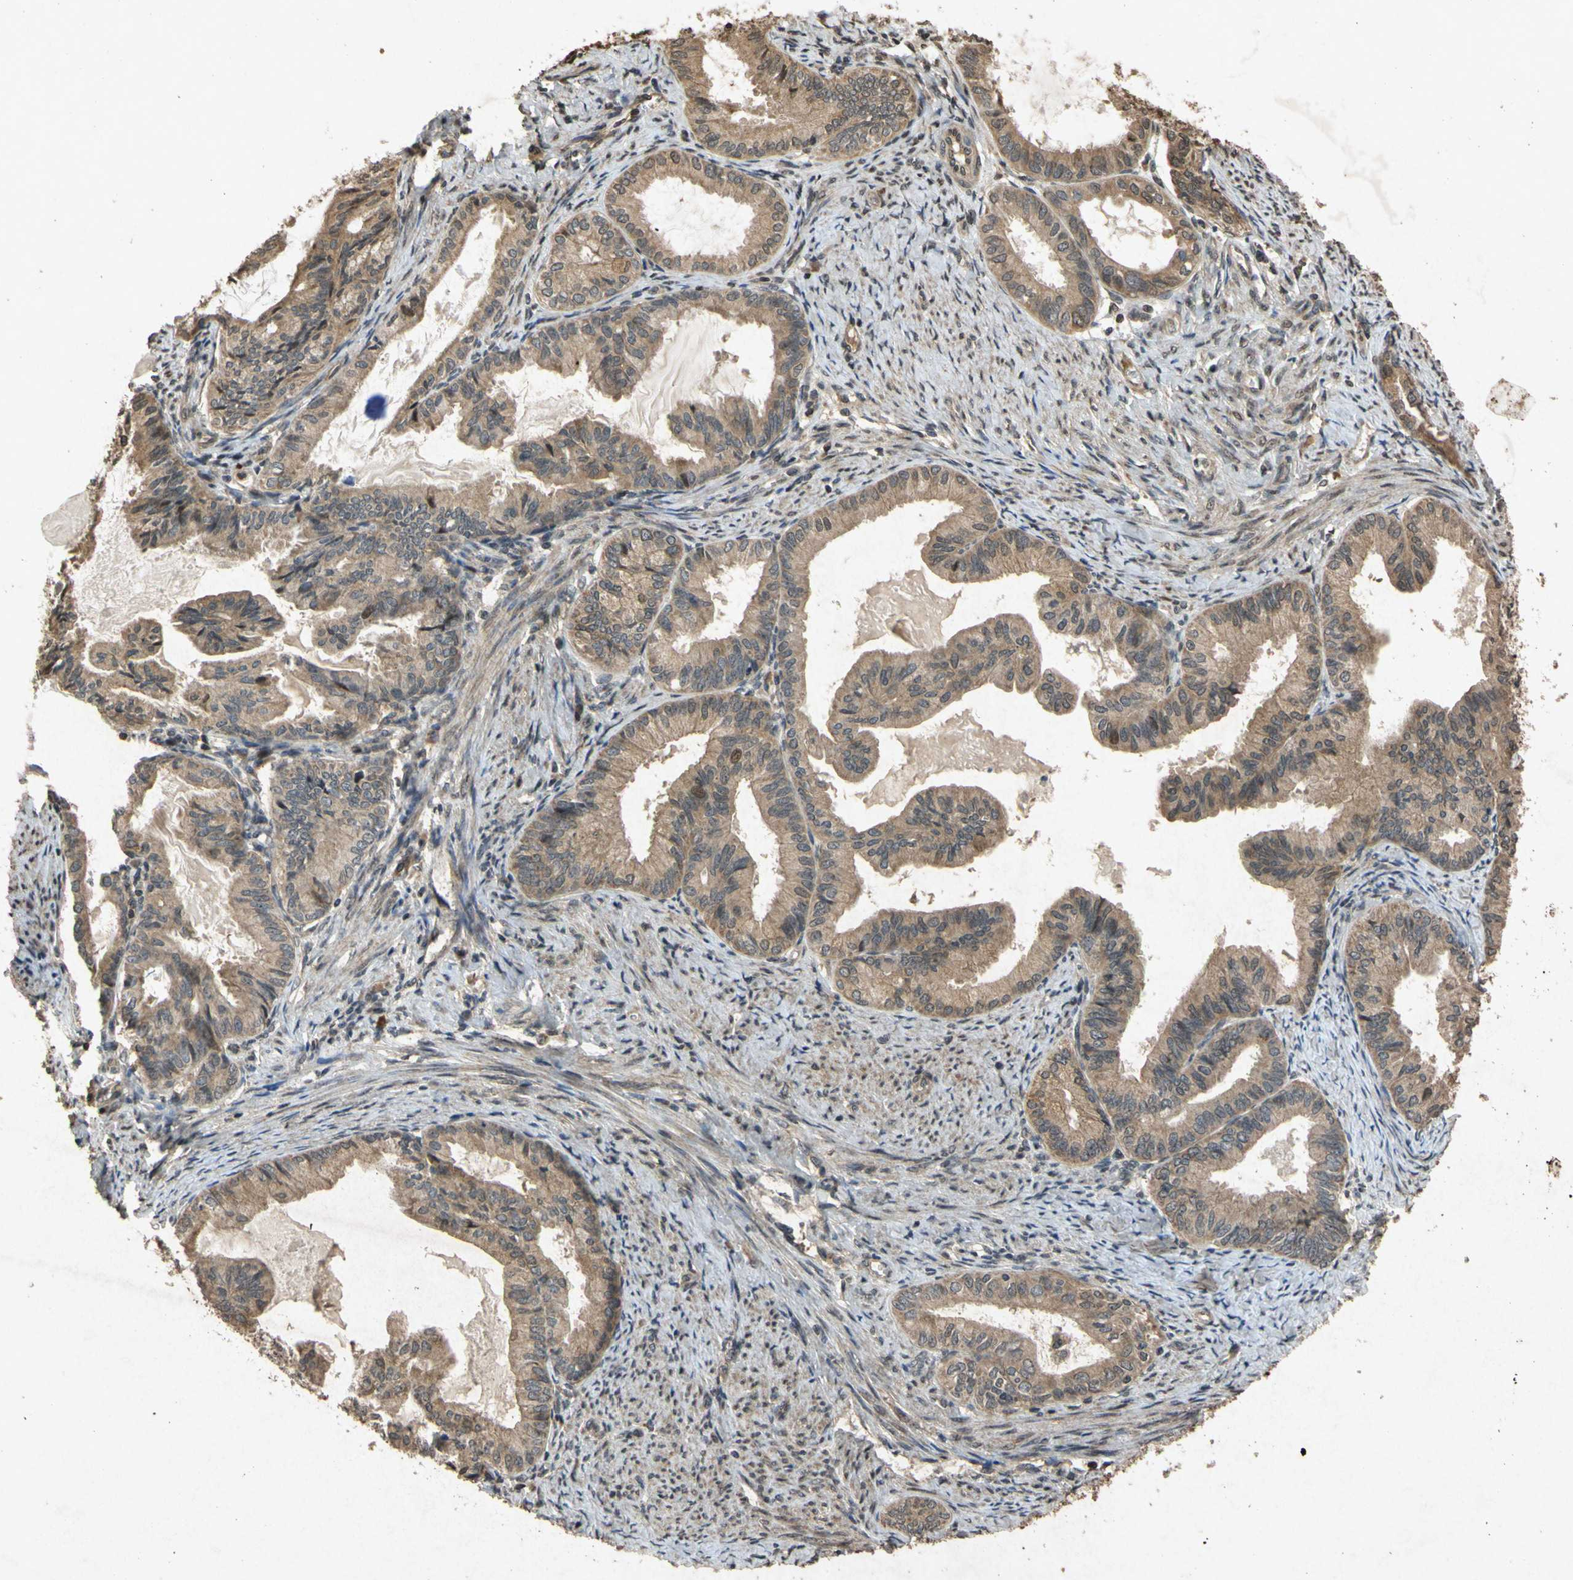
{"staining": {"intensity": "moderate", "quantity": ">75%", "location": "cytoplasmic/membranous"}, "tissue": "endometrial cancer", "cell_type": "Tumor cells", "image_type": "cancer", "snomed": [{"axis": "morphology", "description": "Adenocarcinoma, NOS"}, {"axis": "topography", "description": "Endometrium"}], "caption": "Moderate cytoplasmic/membranous protein expression is seen in about >75% of tumor cells in adenocarcinoma (endometrial). The staining is performed using DAB (3,3'-diaminobenzidine) brown chromogen to label protein expression. The nuclei are counter-stained blue using hematoxylin.", "gene": "ATP6V1H", "patient": {"sex": "female", "age": 86}}